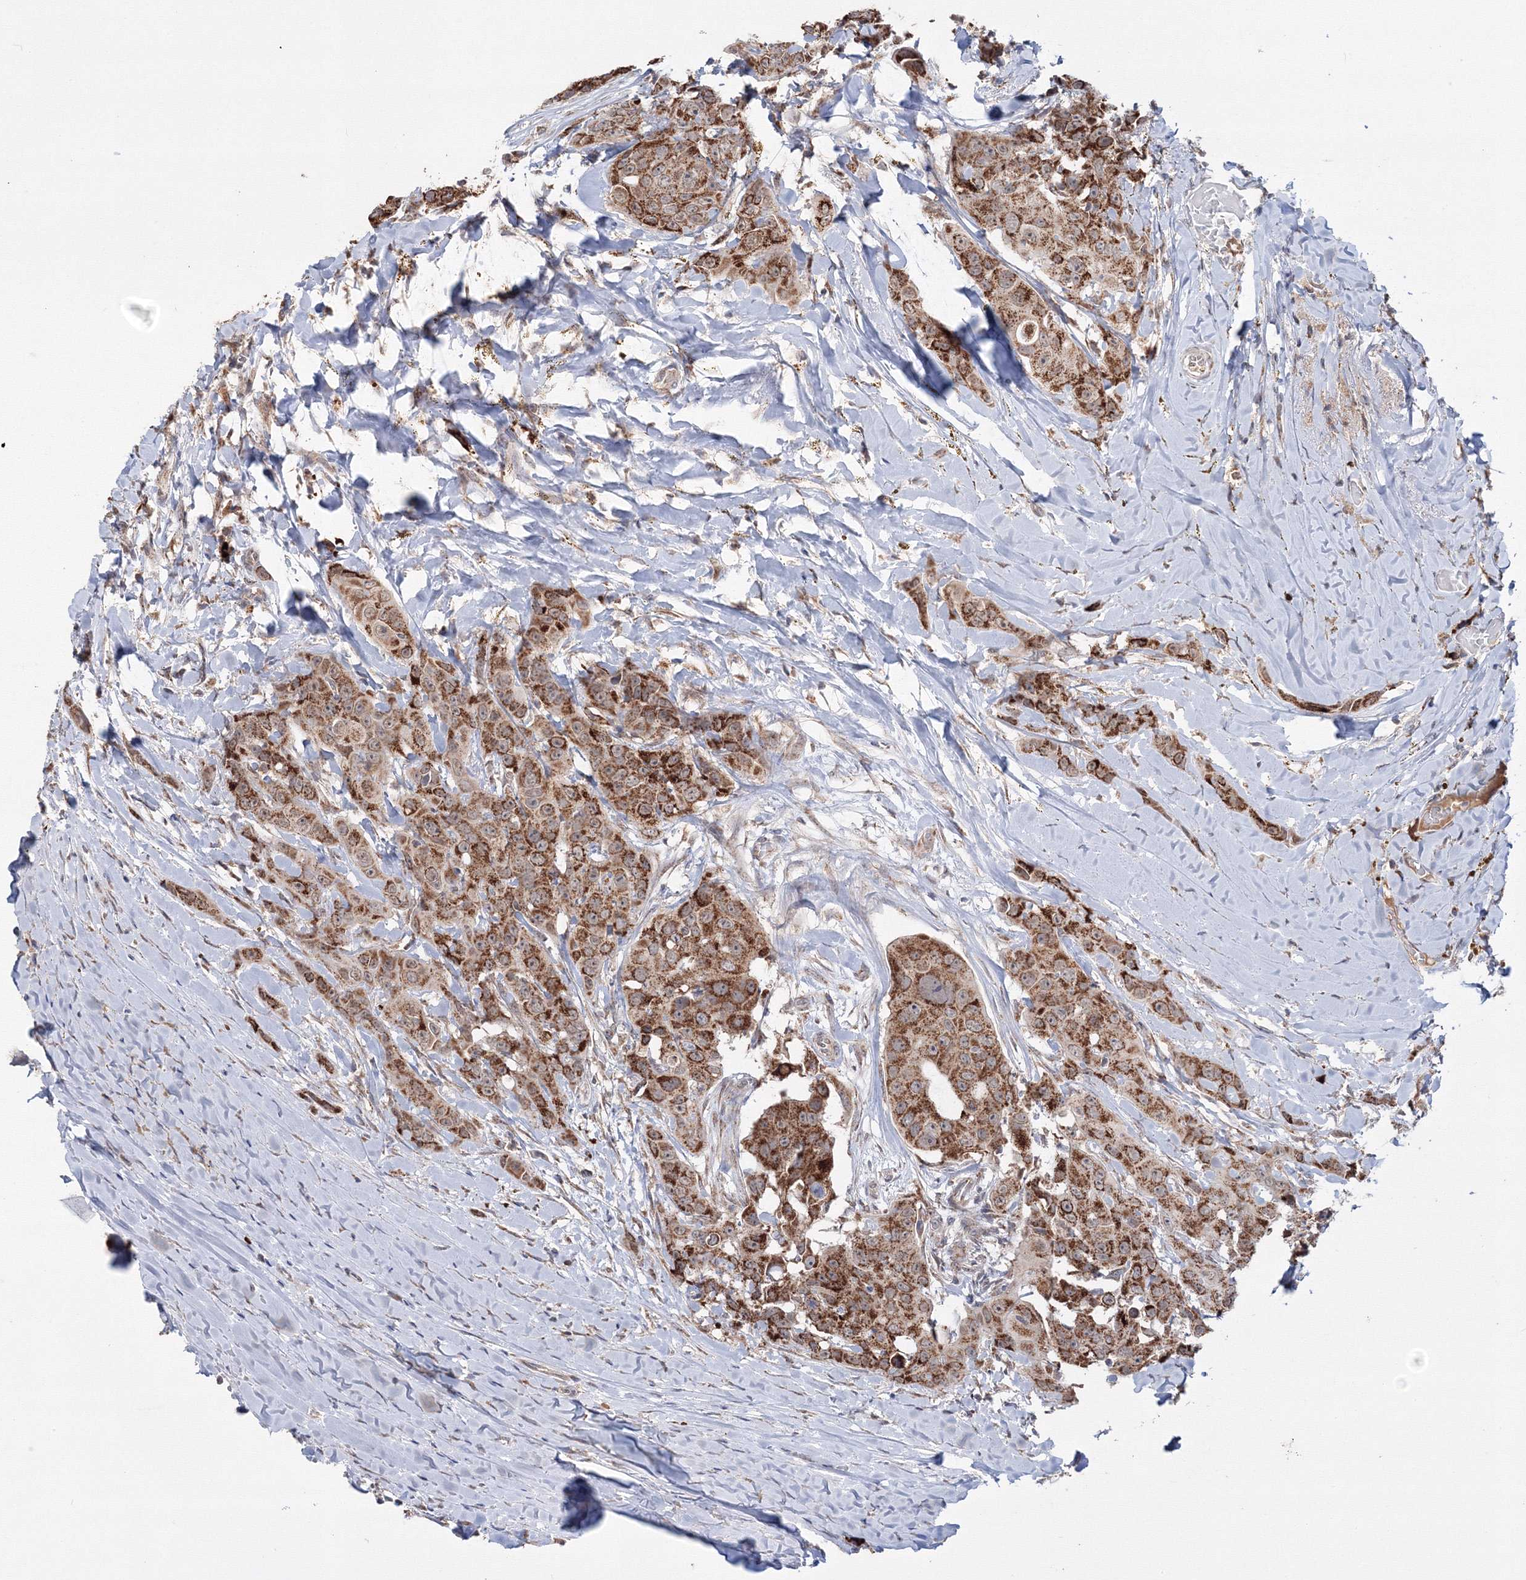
{"staining": {"intensity": "moderate", "quantity": ">75%", "location": "cytoplasmic/membranous"}, "tissue": "head and neck cancer", "cell_type": "Tumor cells", "image_type": "cancer", "snomed": [{"axis": "morphology", "description": "Adenocarcinoma, NOS"}, {"axis": "morphology", "description": "Adenocarcinoma, metastatic, NOS"}, {"axis": "topography", "description": "Head-Neck"}], "caption": "IHC photomicrograph of neoplastic tissue: human head and neck cancer (adenocarcinoma) stained using immunohistochemistry (IHC) demonstrates medium levels of moderate protein expression localized specifically in the cytoplasmic/membranous of tumor cells, appearing as a cytoplasmic/membranous brown color.", "gene": "PEX13", "patient": {"sex": "male", "age": 75}}